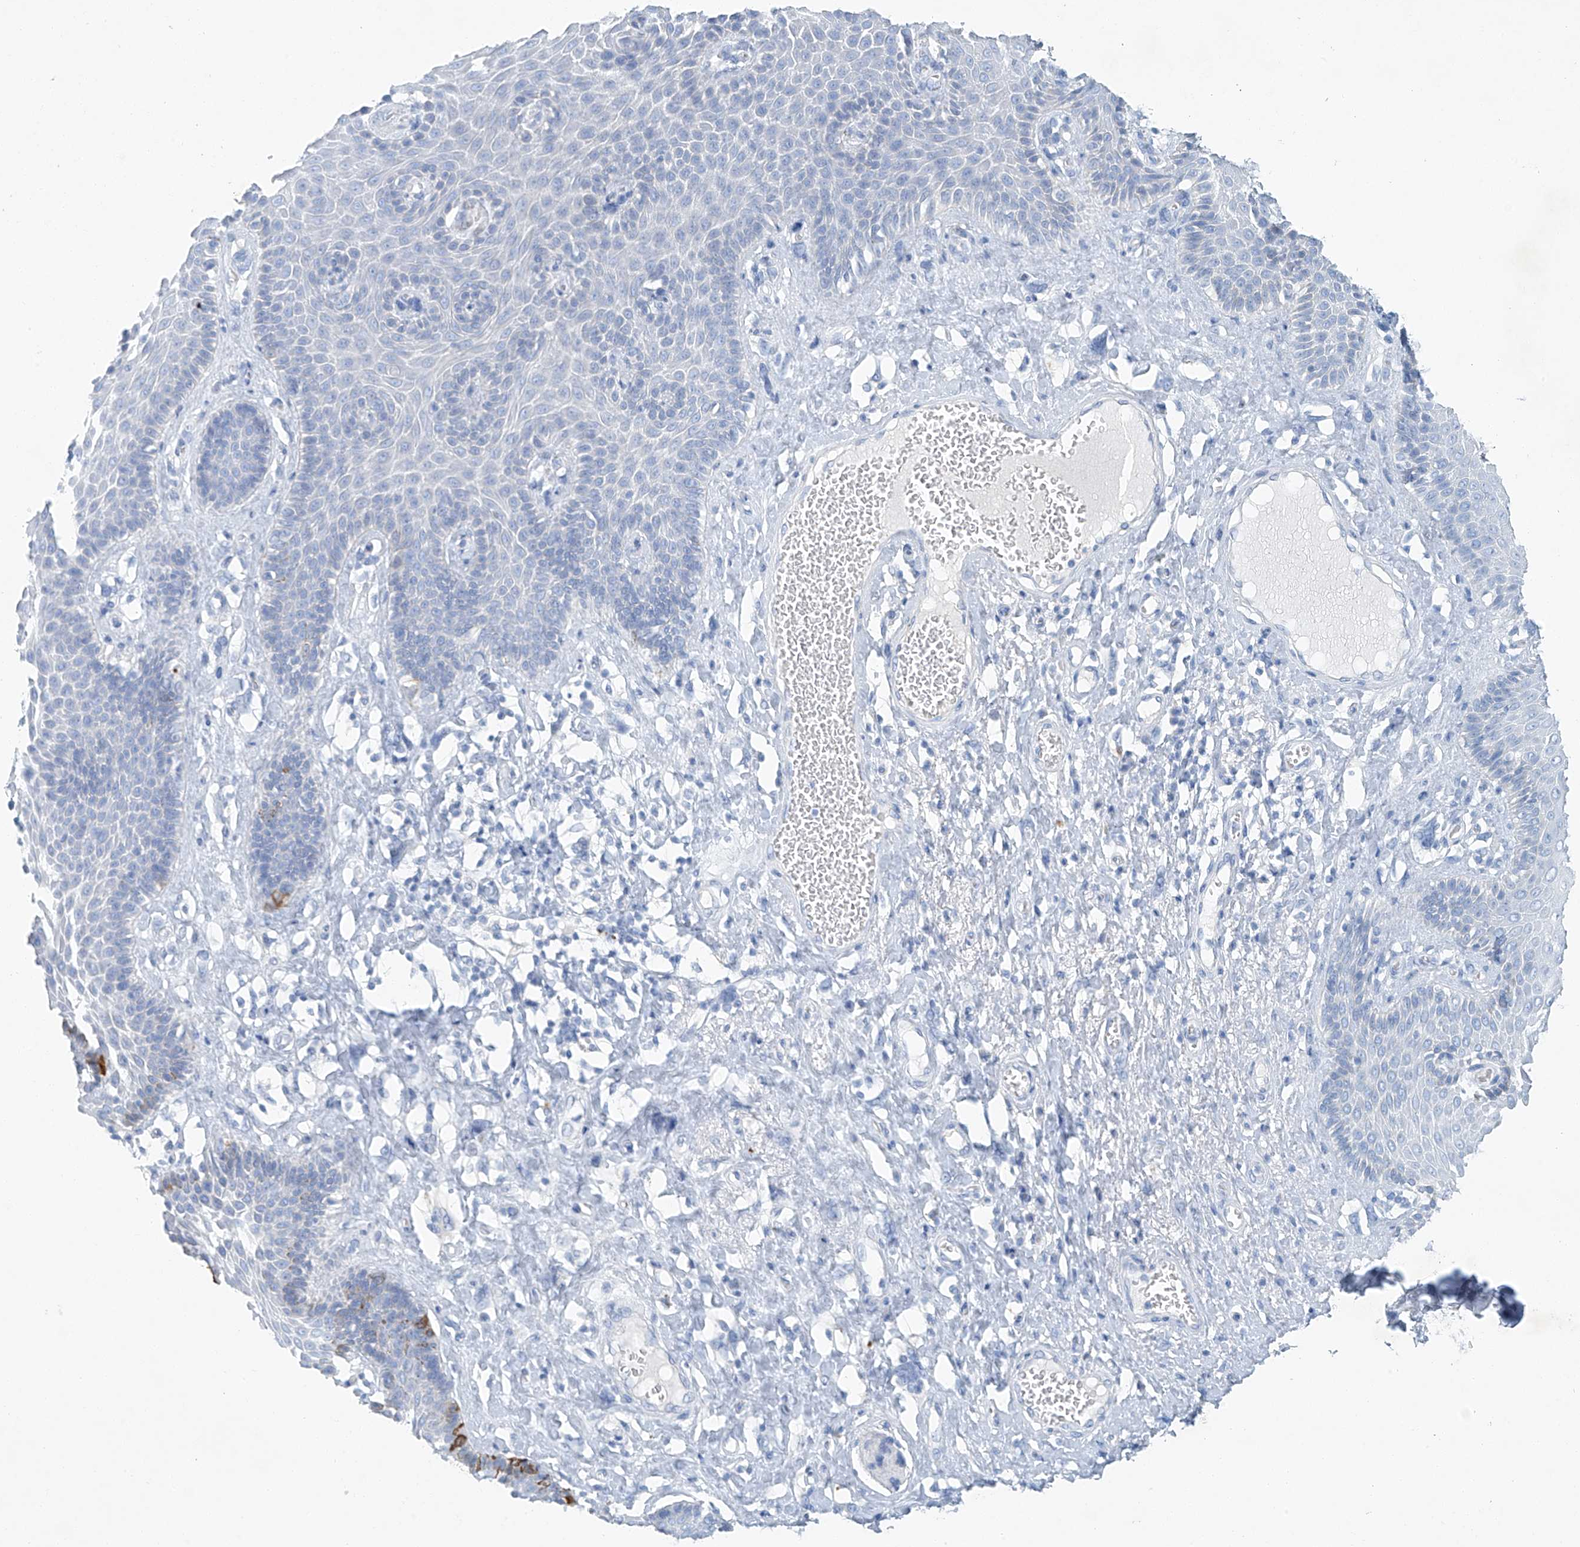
{"staining": {"intensity": "moderate", "quantity": "<25%", "location": "cytoplasmic/membranous"}, "tissue": "skin", "cell_type": "Epidermal cells", "image_type": "normal", "snomed": [{"axis": "morphology", "description": "Normal tissue, NOS"}, {"axis": "topography", "description": "Anal"}], "caption": "A brown stain labels moderate cytoplasmic/membranous positivity of a protein in epidermal cells of normal human skin. (DAB = brown stain, brightfield microscopy at high magnification).", "gene": "C1orf87", "patient": {"sex": "male", "age": 69}}